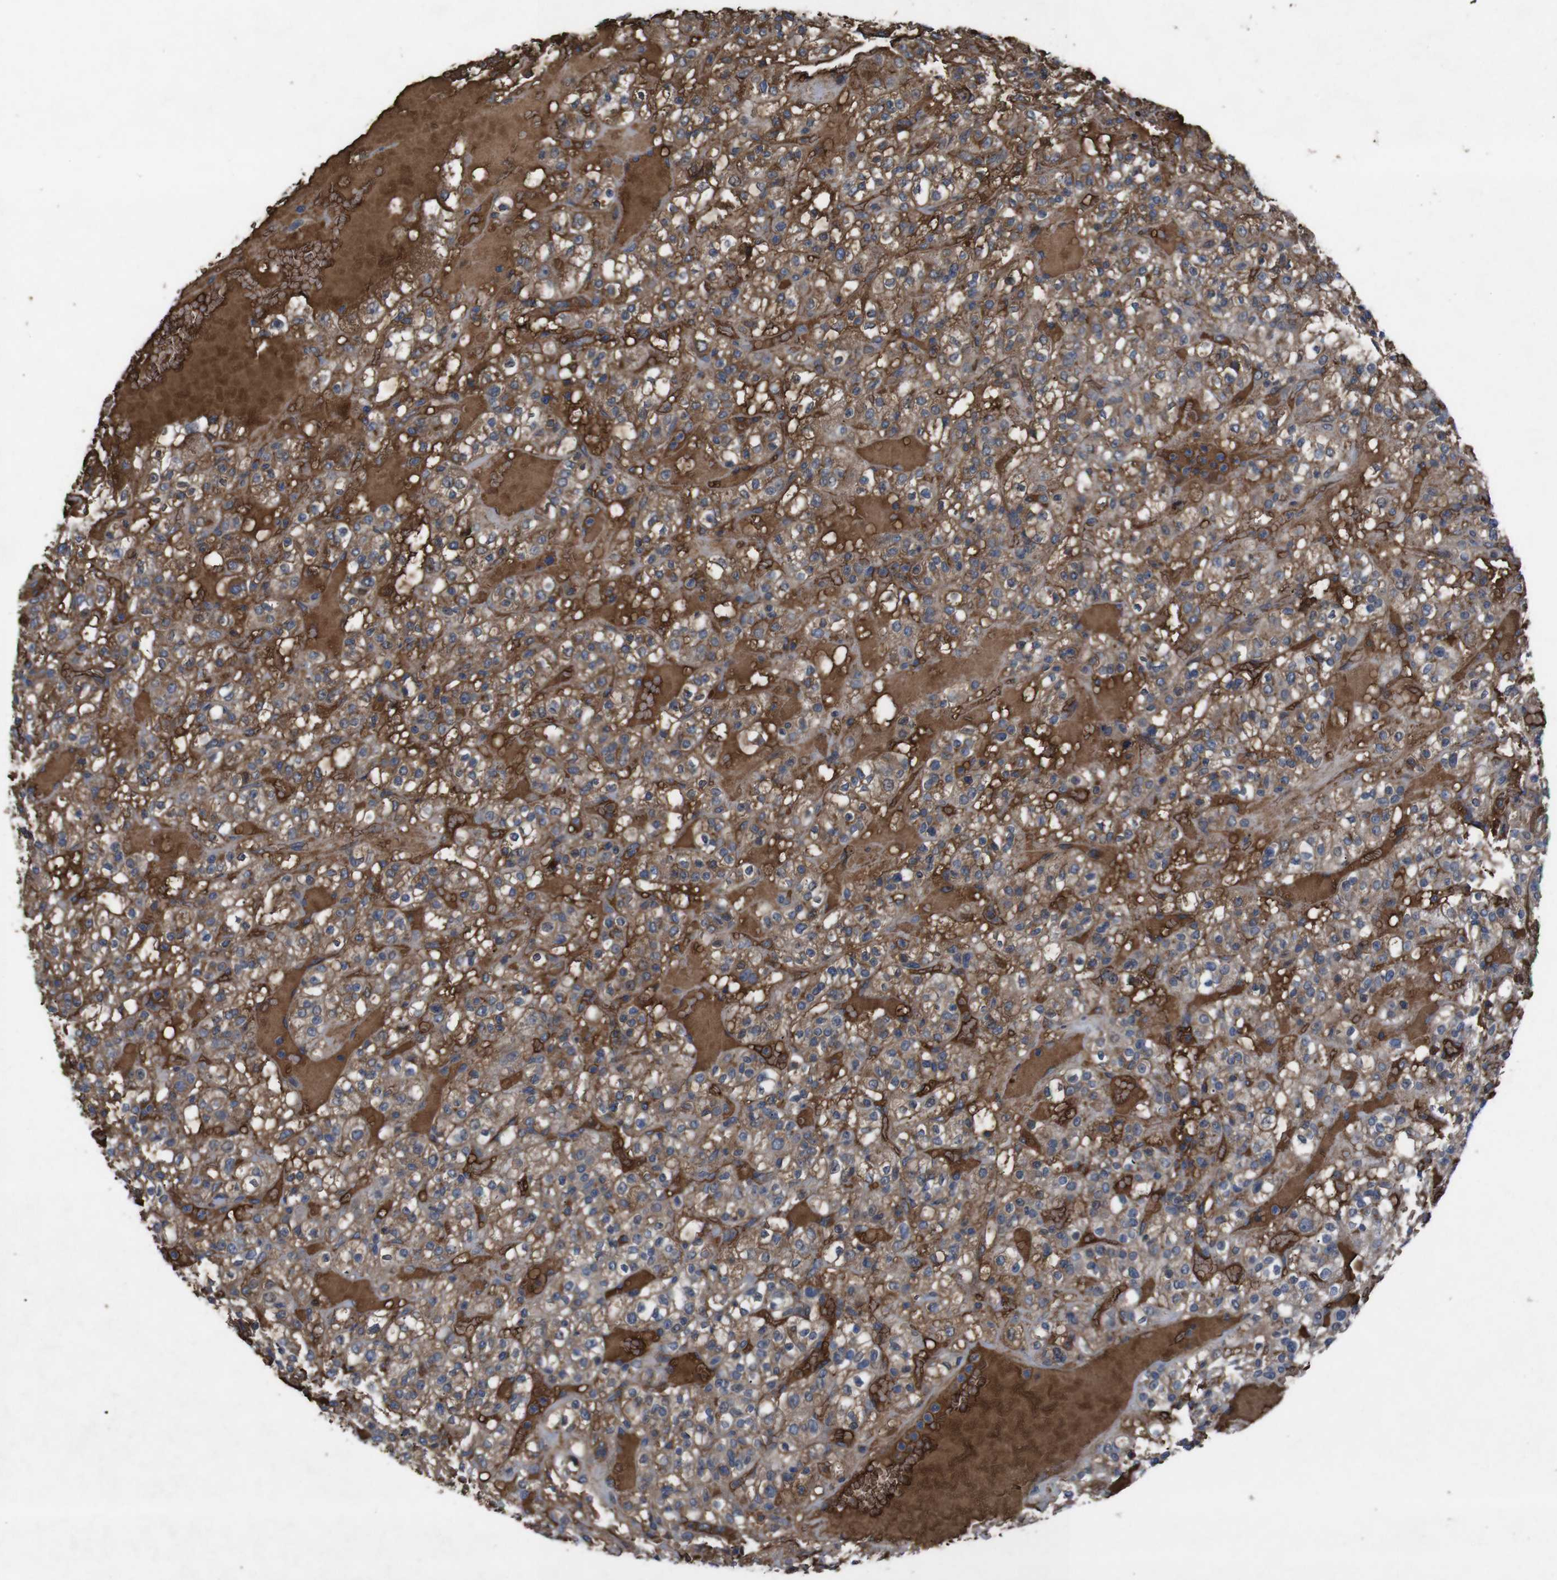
{"staining": {"intensity": "moderate", "quantity": ">75%", "location": "cytoplasmic/membranous"}, "tissue": "renal cancer", "cell_type": "Tumor cells", "image_type": "cancer", "snomed": [{"axis": "morphology", "description": "Normal tissue, NOS"}, {"axis": "morphology", "description": "Adenocarcinoma, NOS"}, {"axis": "topography", "description": "Kidney"}], "caption": "This is an image of immunohistochemistry (IHC) staining of renal adenocarcinoma, which shows moderate positivity in the cytoplasmic/membranous of tumor cells.", "gene": "SPTB", "patient": {"sex": "female", "age": 72}}